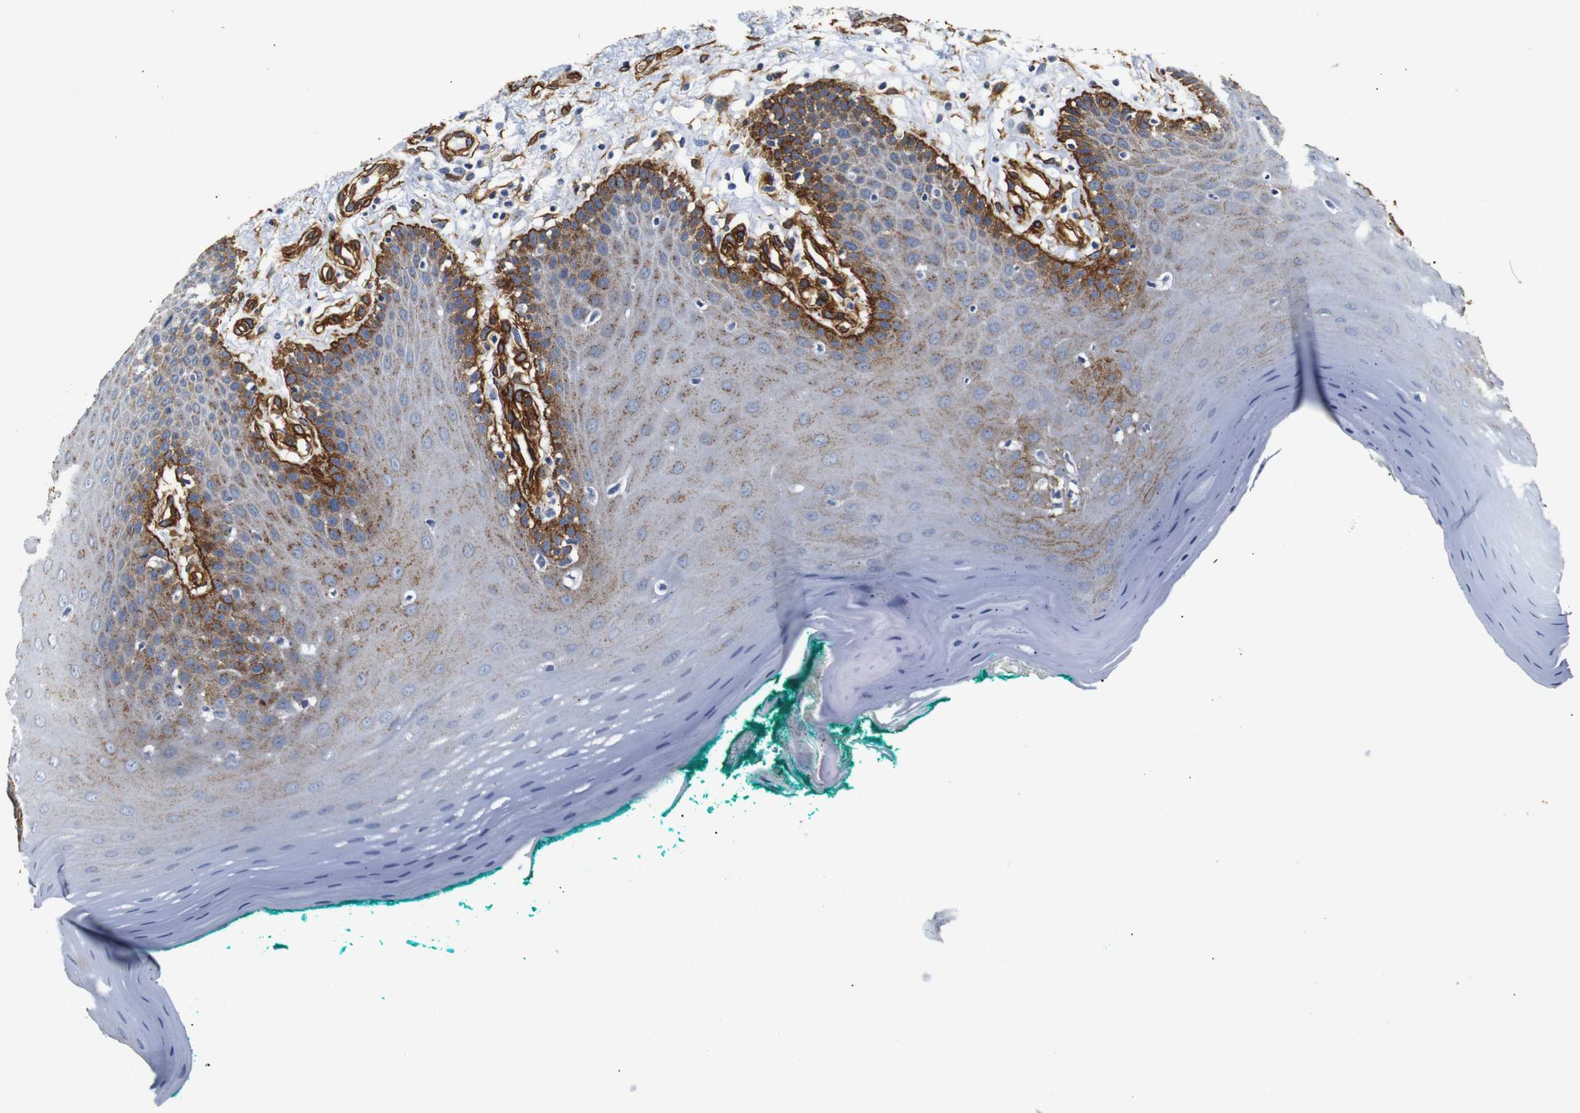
{"staining": {"intensity": "strong", "quantity": "25%-75%", "location": "cytoplasmic/membranous"}, "tissue": "oral mucosa", "cell_type": "Squamous epithelial cells", "image_type": "normal", "snomed": [{"axis": "morphology", "description": "Normal tissue, NOS"}, {"axis": "topography", "description": "Skeletal muscle"}, {"axis": "topography", "description": "Oral tissue"}], "caption": "This histopathology image shows IHC staining of unremarkable oral mucosa, with high strong cytoplasmic/membranous staining in approximately 25%-75% of squamous epithelial cells.", "gene": "CAV2", "patient": {"sex": "male", "age": 58}}